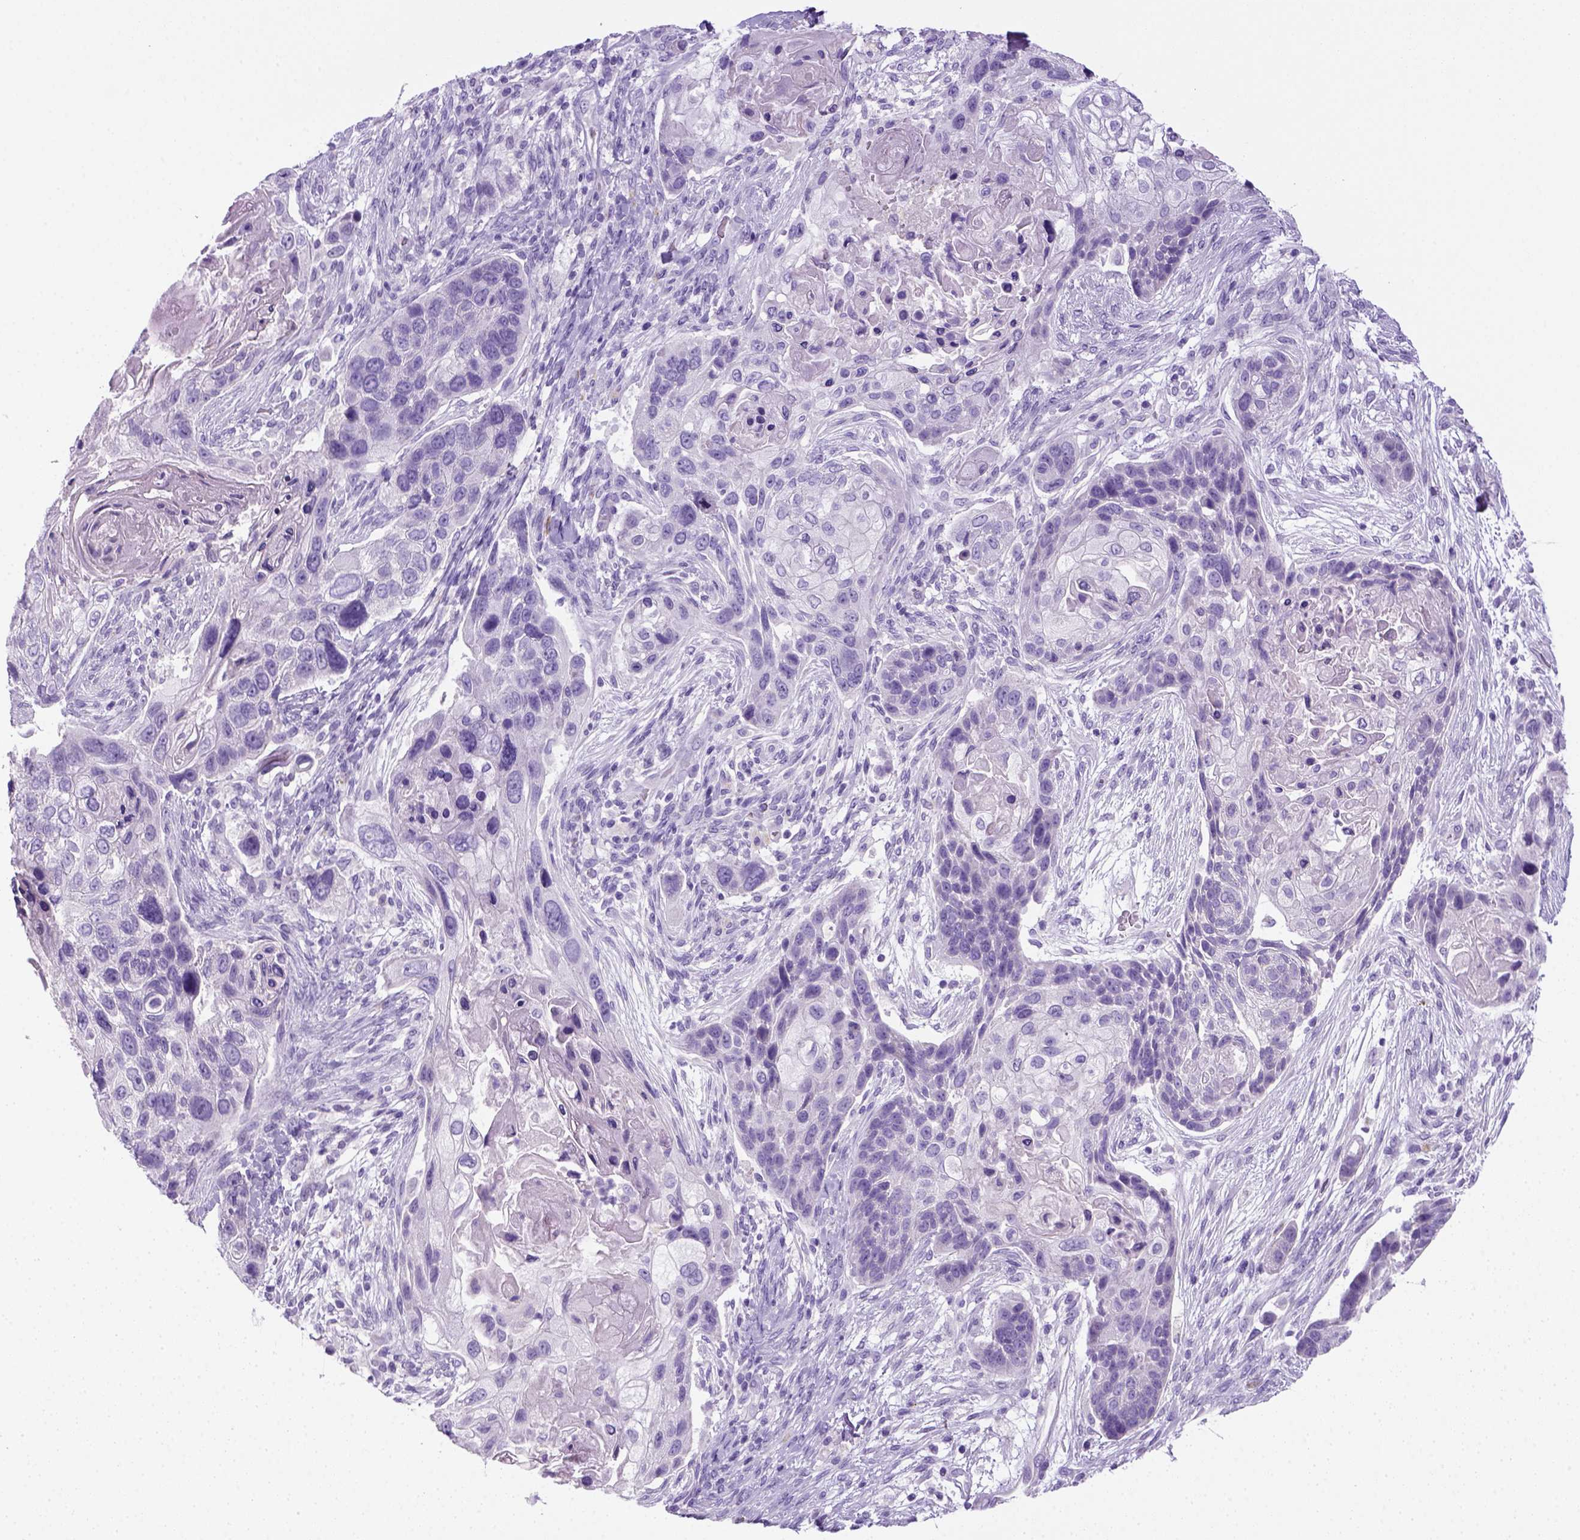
{"staining": {"intensity": "negative", "quantity": "none", "location": "none"}, "tissue": "lung cancer", "cell_type": "Tumor cells", "image_type": "cancer", "snomed": [{"axis": "morphology", "description": "Squamous cell carcinoma, NOS"}, {"axis": "topography", "description": "Lung"}], "caption": "Photomicrograph shows no protein staining in tumor cells of squamous cell carcinoma (lung) tissue.", "gene": "KRT71", "patient": {"sex": "male", "age": 69}}